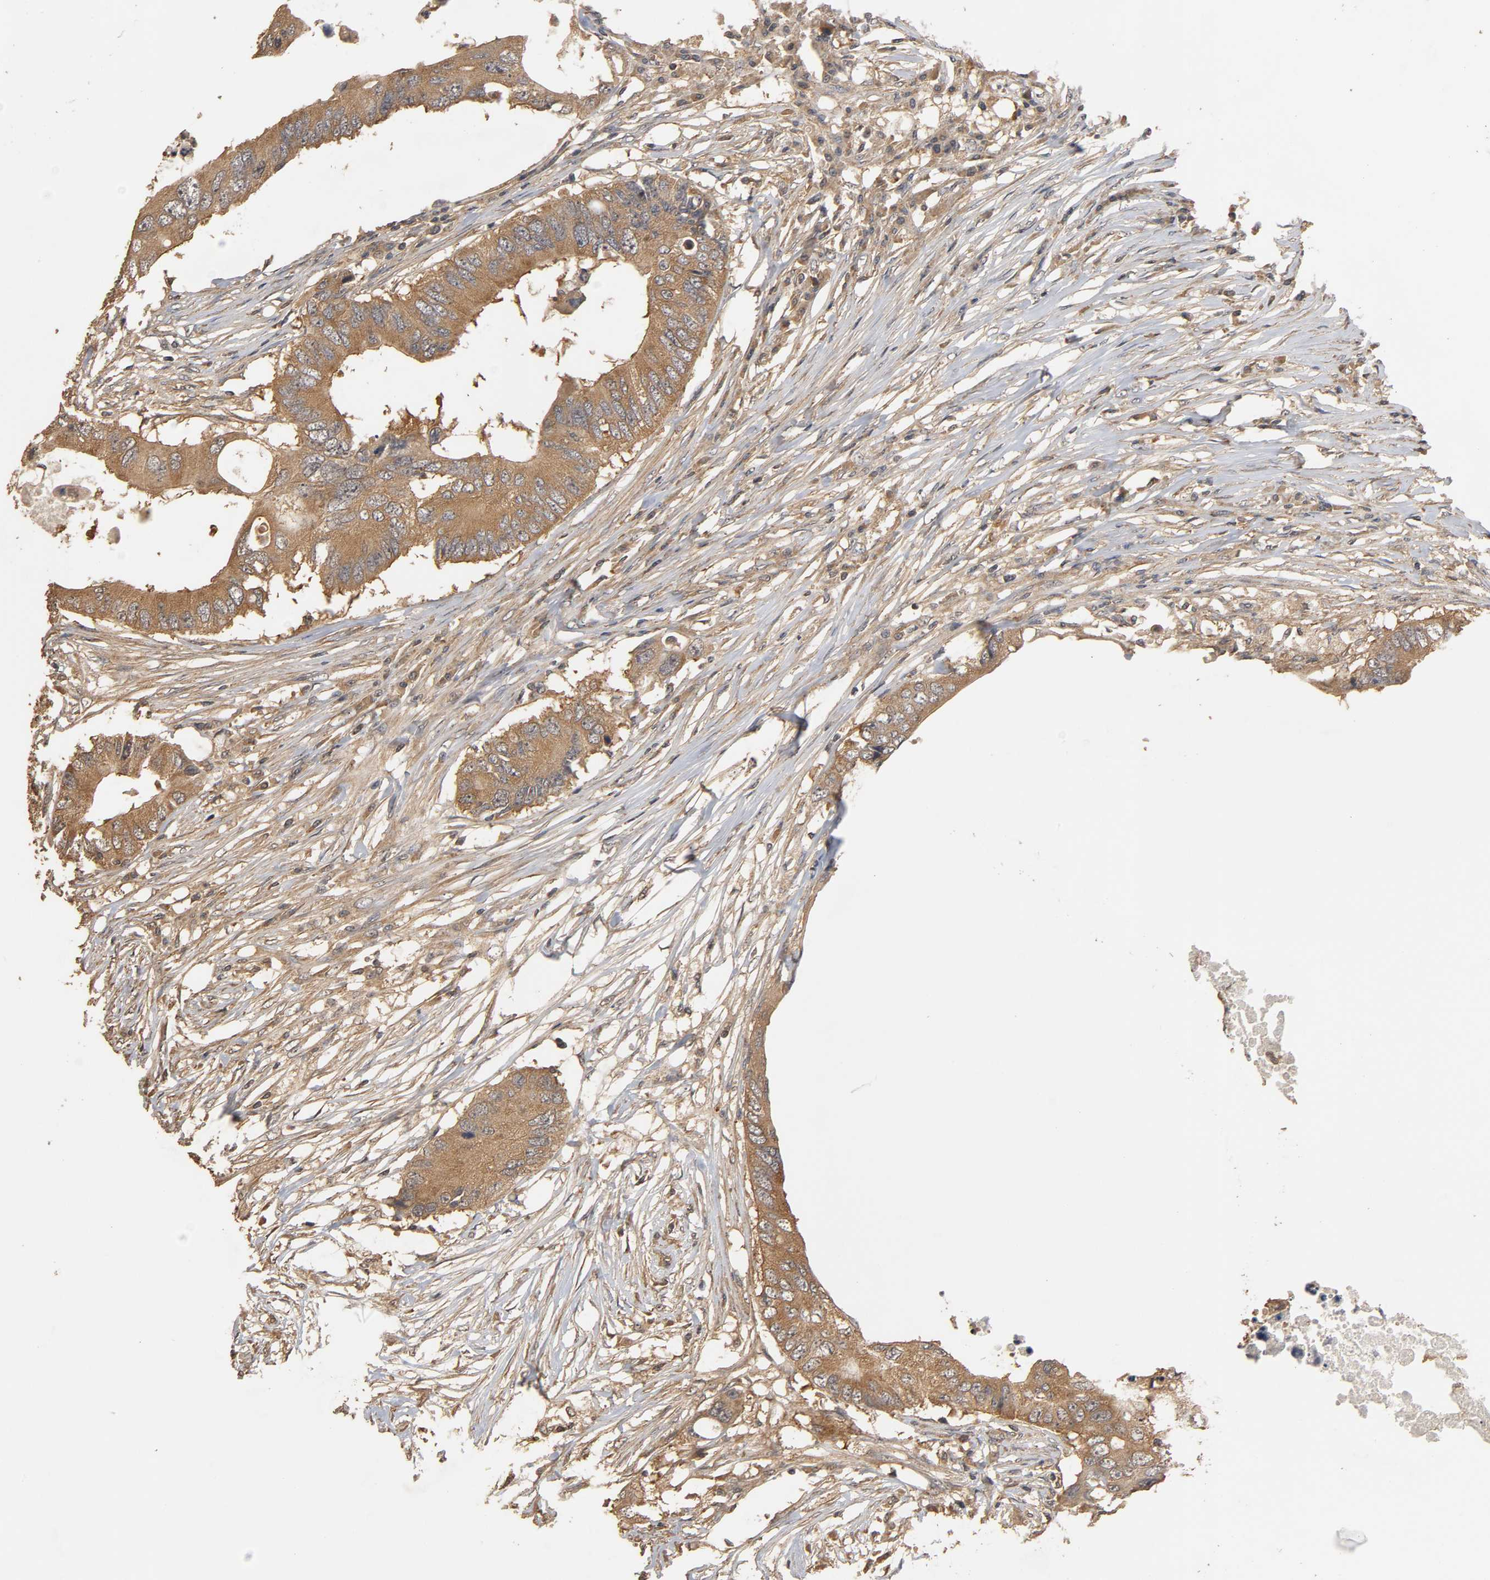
{"staining": {"intensity": "moderate", "quantity": ">75%", "location": "cytoplasmic/membranous"}, "tissue": "colorectal cancer", "cell_type": "Tumor cells", "image_type": "cancer", "snomed": [{"axis": "morphology", "description": "Adenocarcinoma, NOS"}, {"axis": "topography", "description": "Colon"}], "caption": "This is an image of immunohistochemistry staining of adenocarcinoma (colorectal), which shows moderate expression in the cytoplasmic/membranous of tumor cells.", "gene": "ARHGEF7", "patient": {"sex": "male", "age": 71}}